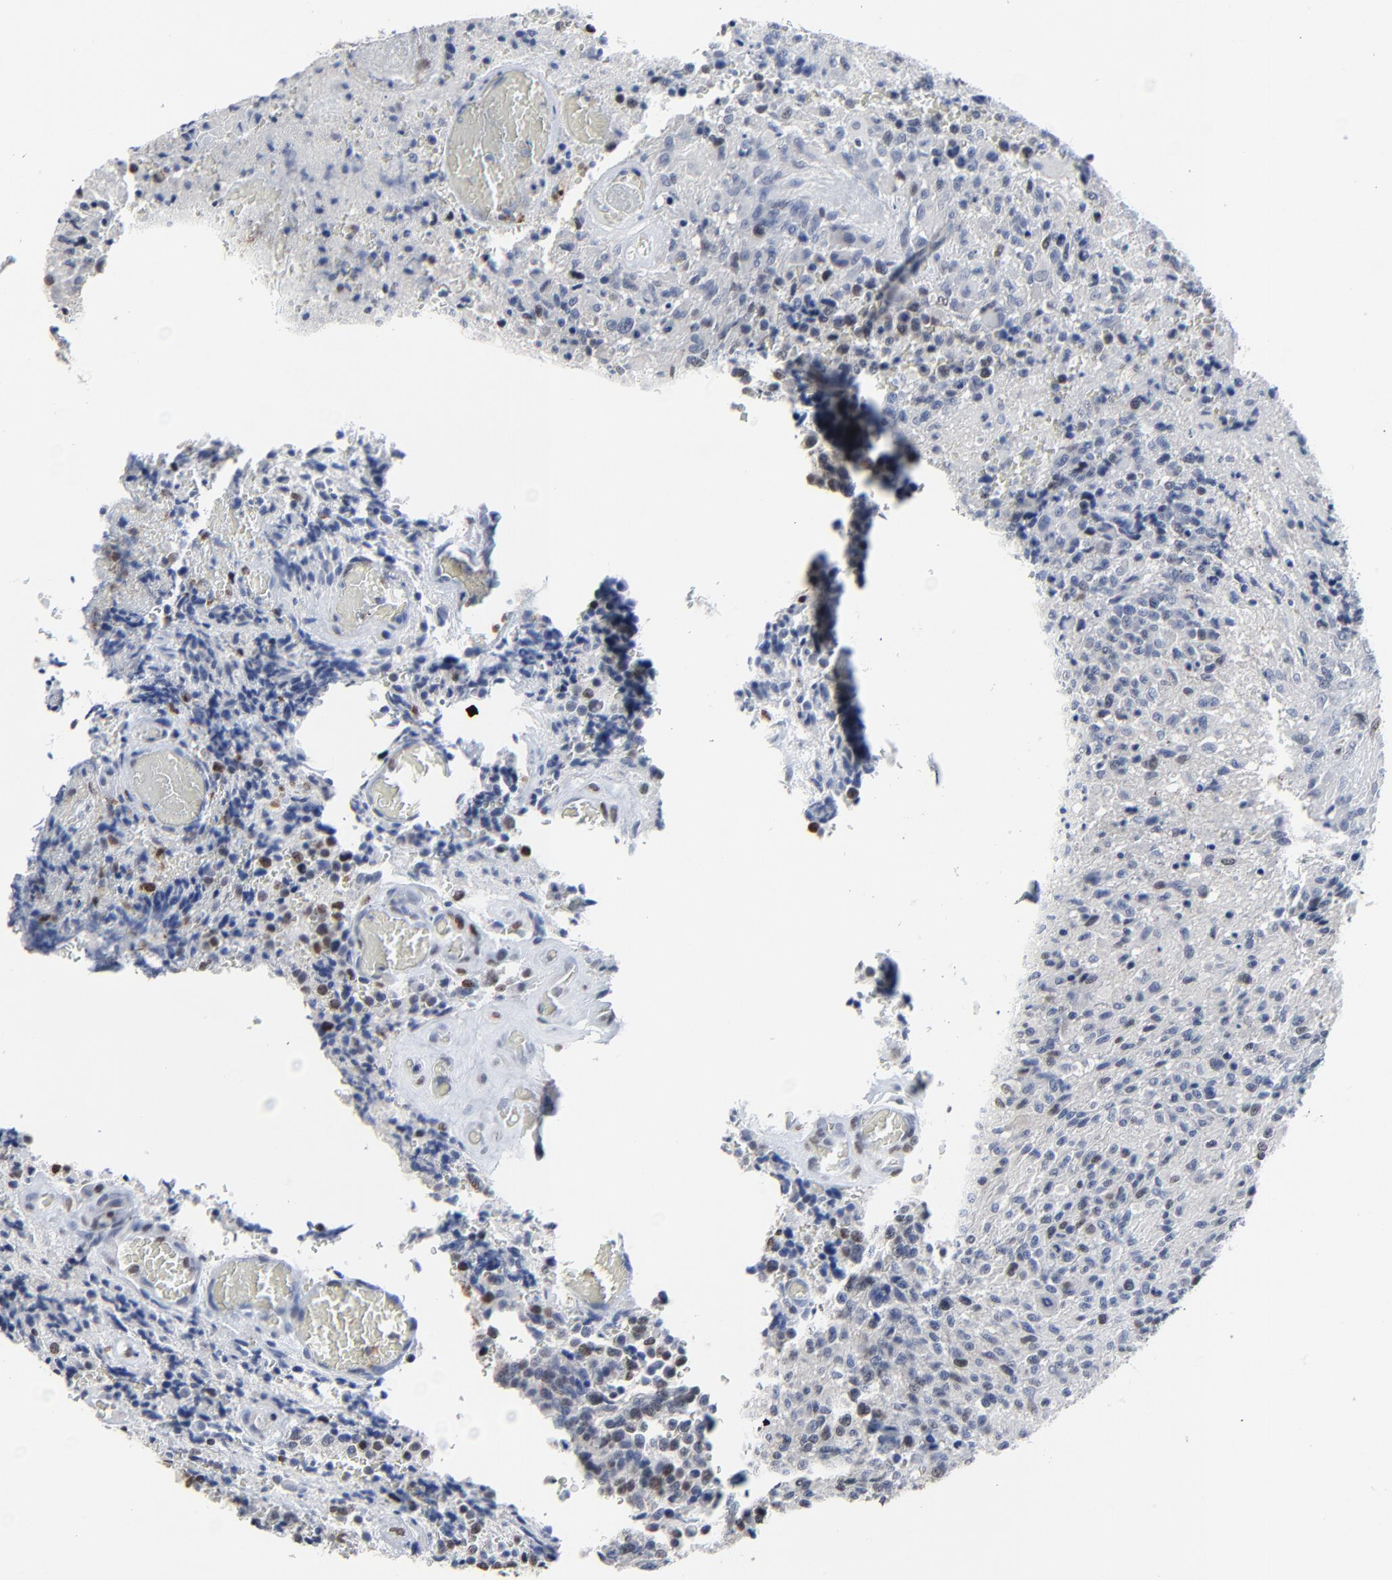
{"staining": {"intensity": "moderate", "quantity": "<25%", "location": "nuclear"}, "tissue": "glioma", "cell_type": "Tumor cells", "image_type": "cancer", "snomed": [{"axis": "morphology", "description": "Glioma, malignant, High grade"}, {"axis": "topography", "description": "Brain"}], "caption": "Protein staining displays moderate nuclear staining in about <25% of tumor cells in malignant glioma (high-grade).", "gene": "BIRC3", "patient": {"sex": "male", "age": 36}}